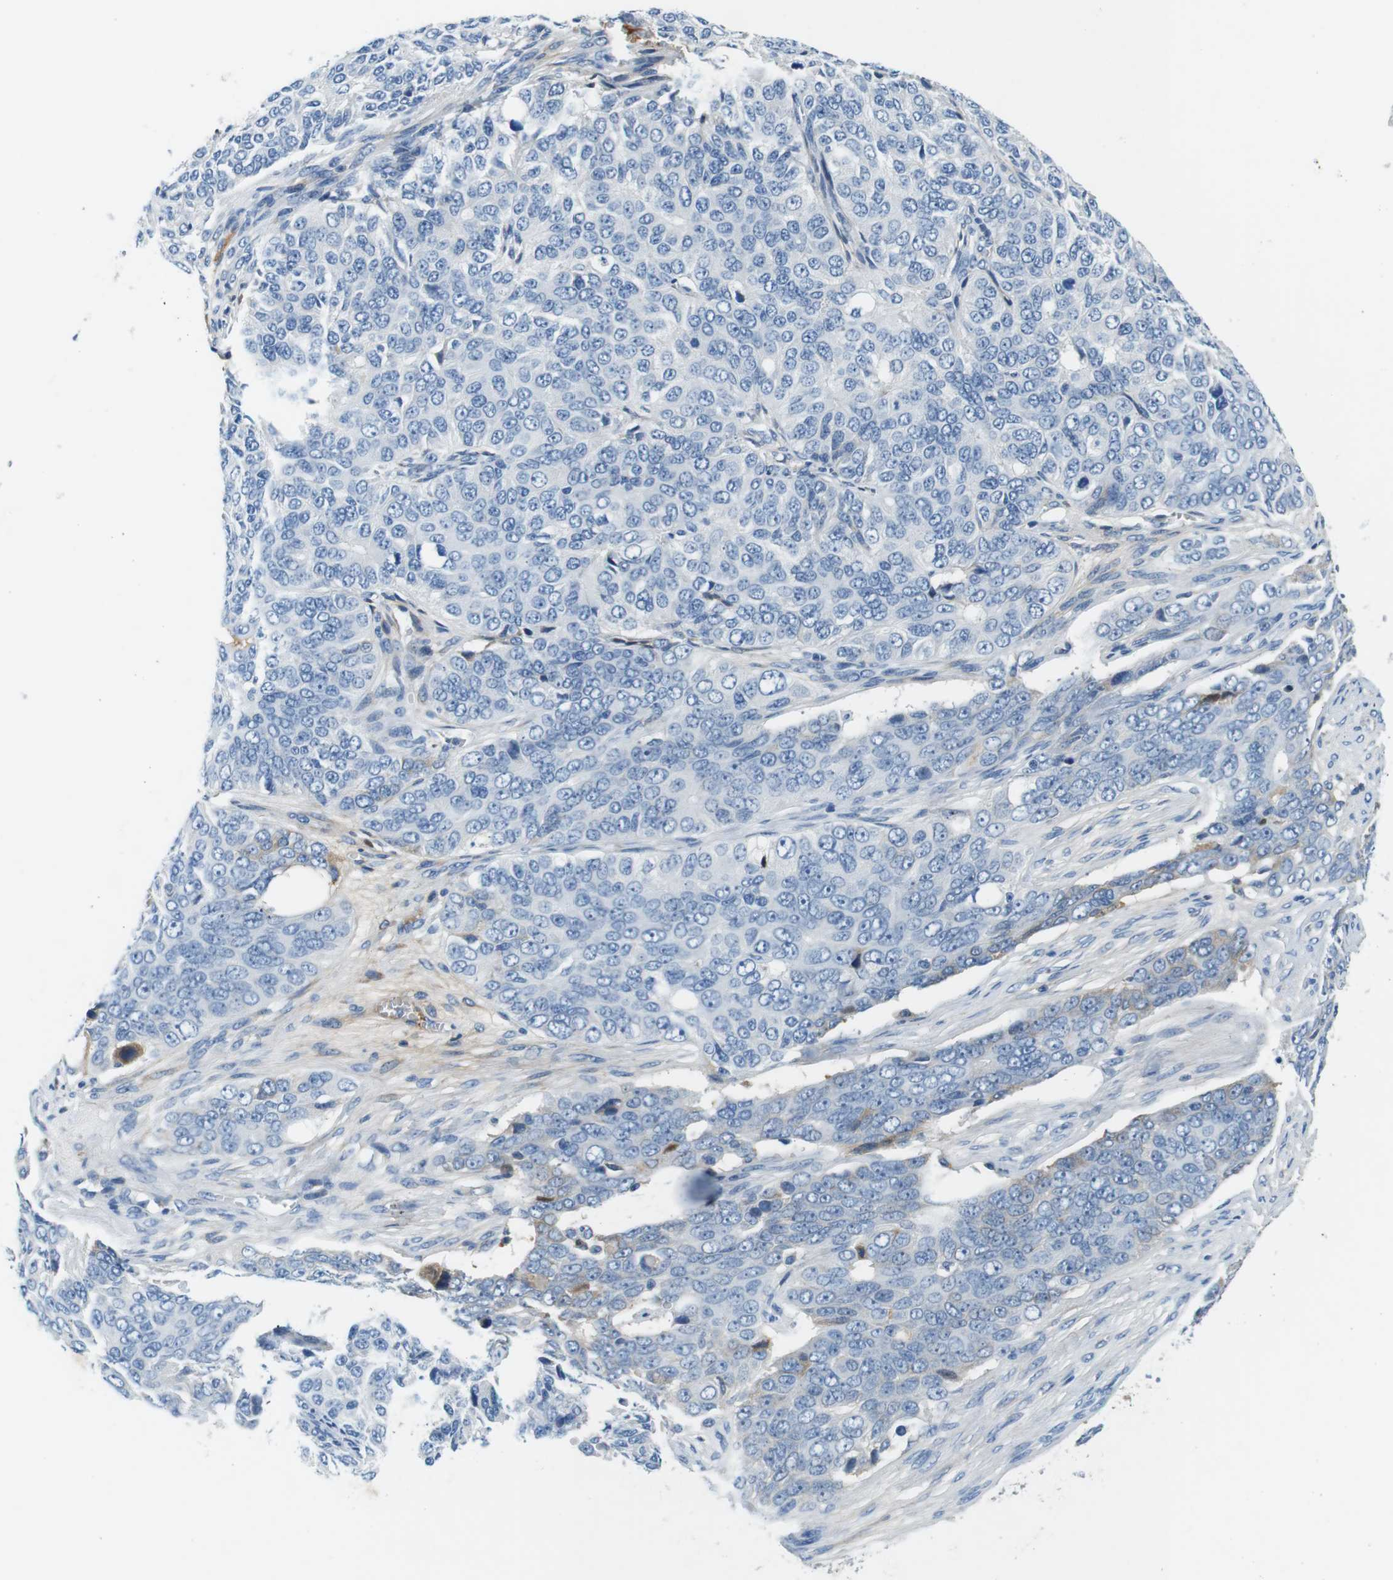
{"staining": {"intensity": "negative", "quantity": "none", "location": "none"}, "tissue": "ovarian cancer", "cell_type": "Tumor cells", "image_type": "cancer", "snomed": [{"axis": "morphology", "description": "Carcinoma, endometroid"}, {"axis": "topography", "description": "Ovary"}], "caption": "The histopathology image reveals no staining of tumor cells in ovarian cancer.", "gene": "IGHD", "patient": {"sex": "female", "age": 51}}